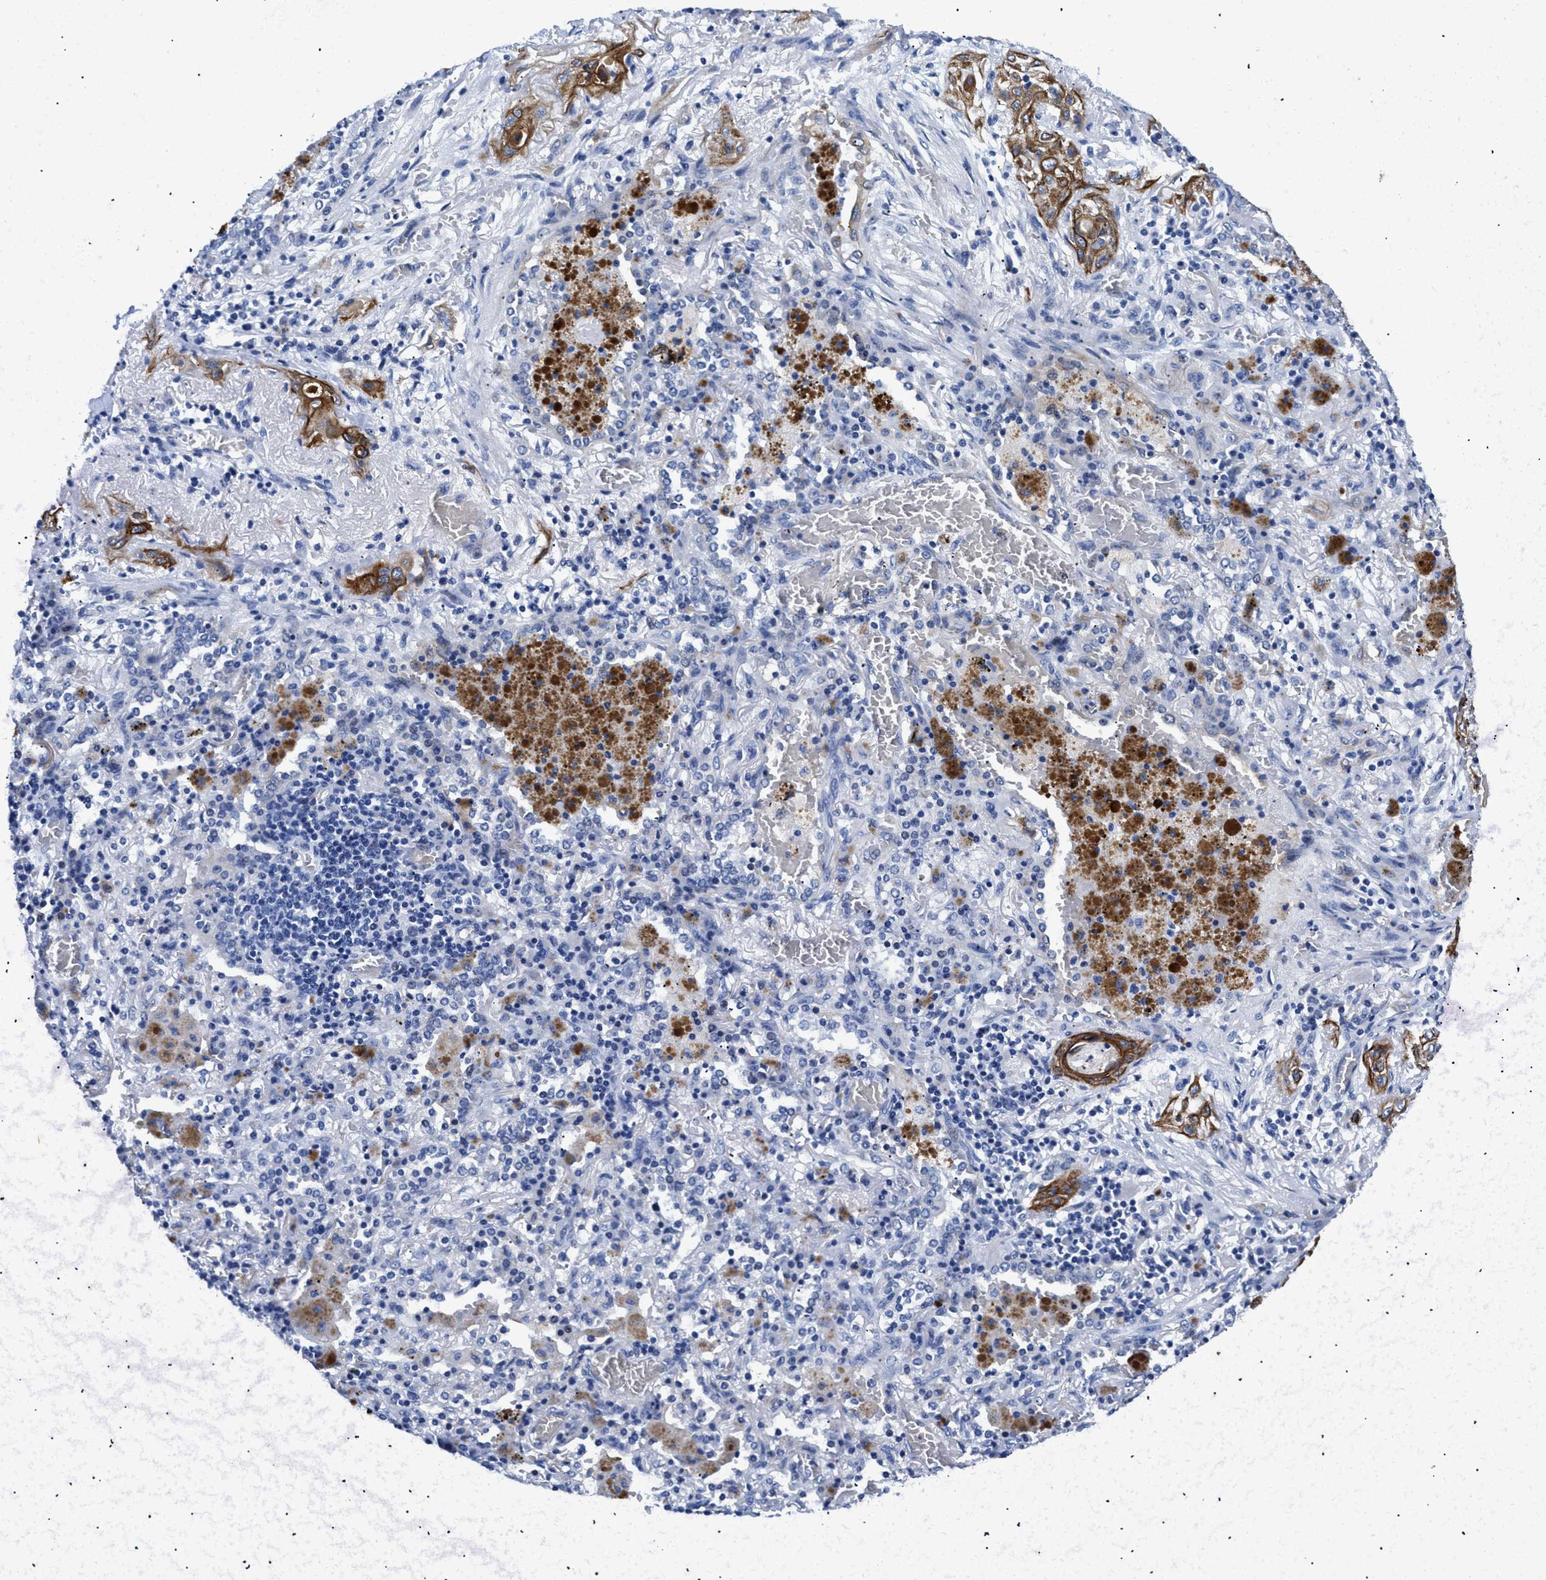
{"staining": {"intensity": "moderate", "quantity": "25%-75%", "location": "cytoplasmic/membranous"}, "tissue": "lung cancer", "cell_type": "Tumor cells", "image_type": "cancer", "snomed": [{"axis": "morphology", "description": "Squamous cell carcinoma, NOS"}, {"axis": "topography", "description": "Lung"}], "caption": "Approximately 25%-75% of tumor cells in human lung cancer display moderate cytoplasmic/membranous protein expression as visualized by brown immunohistochemical staining.", "gene": "TMEM68", "patient": {"sex": "female", "age": 47}}